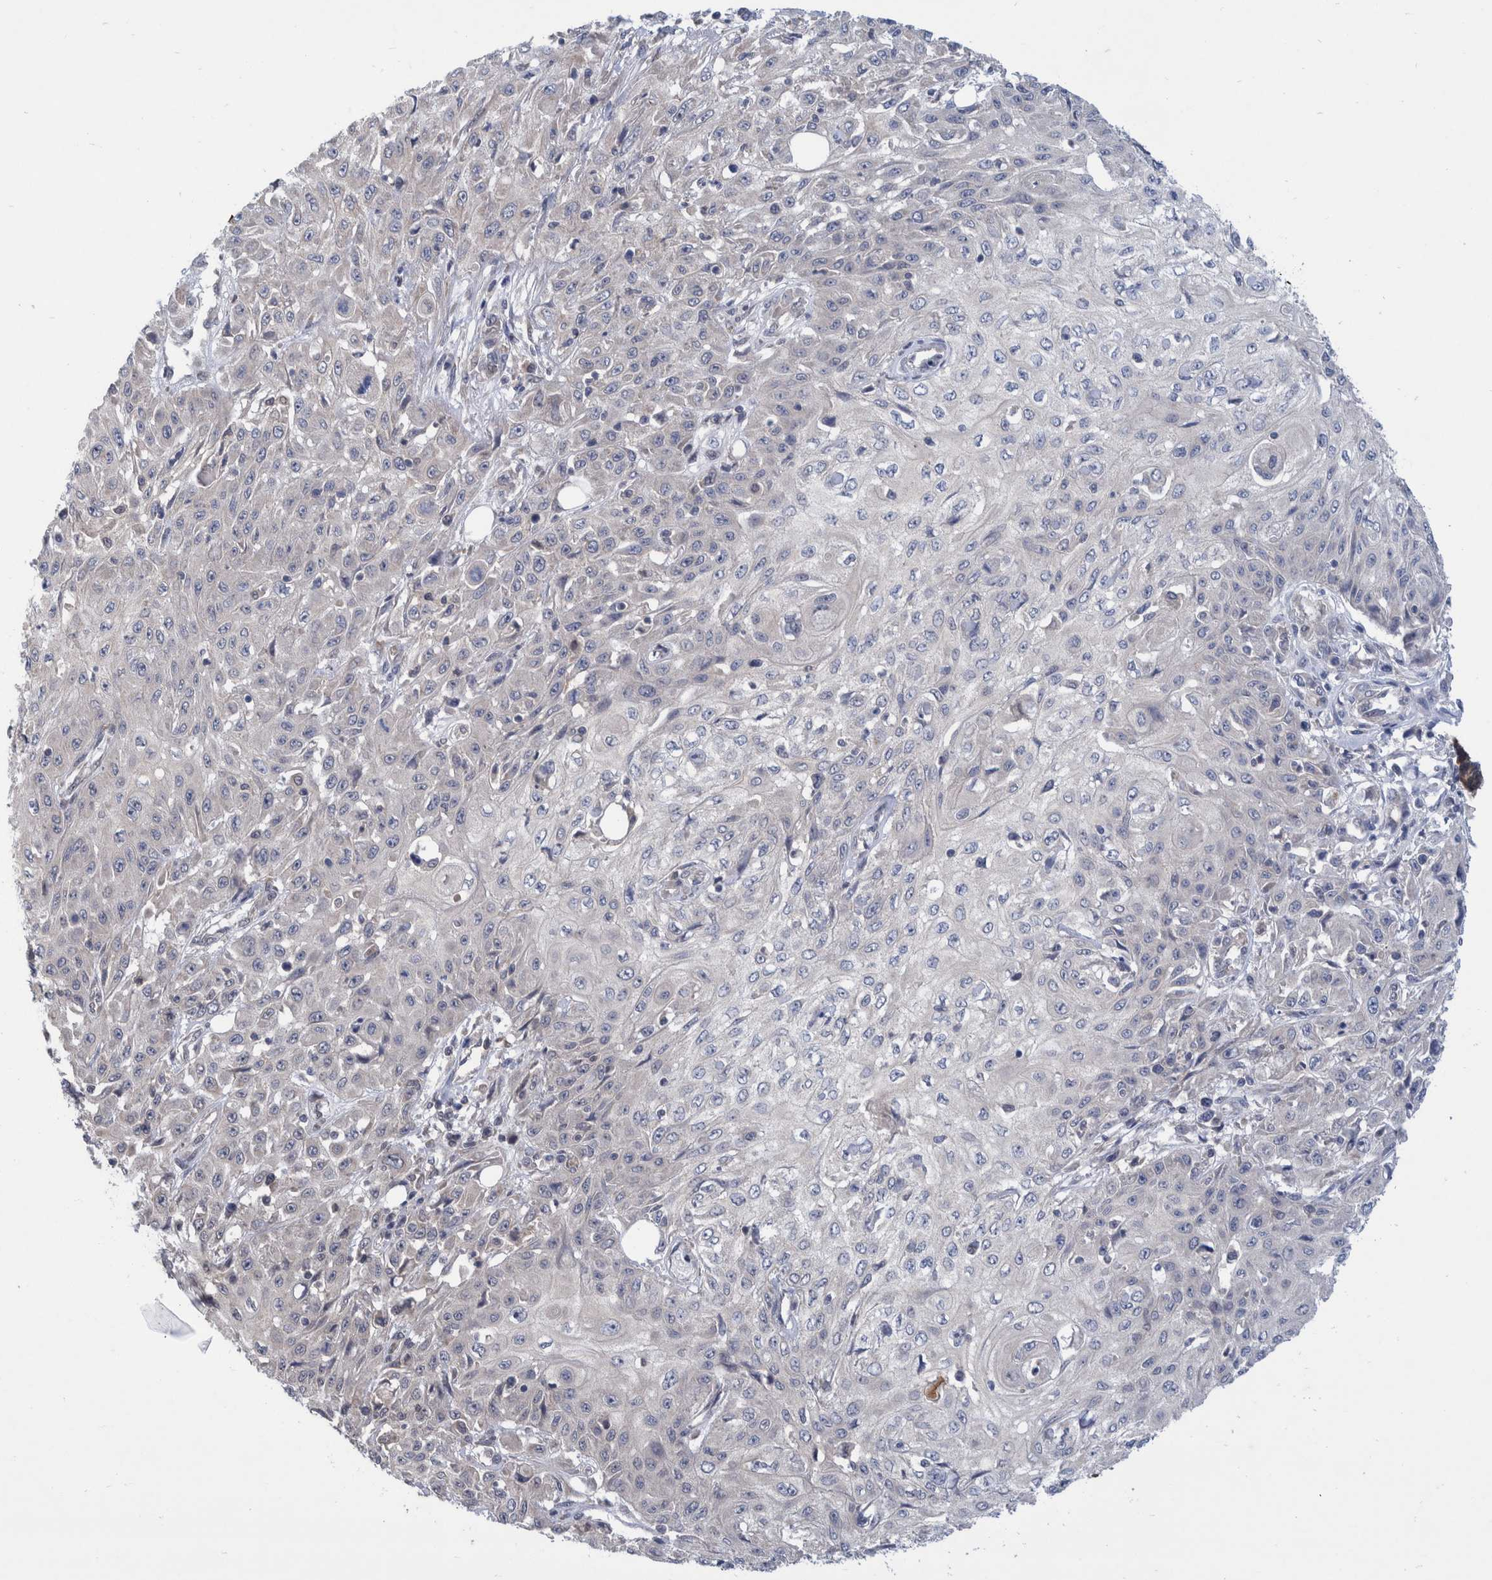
{"staining": {"intensity": "negative", "quantity": "none", "location": "none"}, "tissue": "skin cancer", "cell_type": "Tumor cells", "image_type": "cancer", "snomed": [{"axis": "morphology", "description": "Squamous cell carcinoma, NOS"}, {"axis": "morphology", "description": "Squamous cell carcinoma, metastatic, NOS"}, {"axis": "topography", "description": "Skin"}, {"axis": "topography", "description": "Lymph node"}], "caption": "Protein analysis of skin cancer (metastatic squamous cell carcinoma) shows no significant expression in tumor cells.", "gene": "PLPBP", "patient": {"sex": "male", "age": 75}}